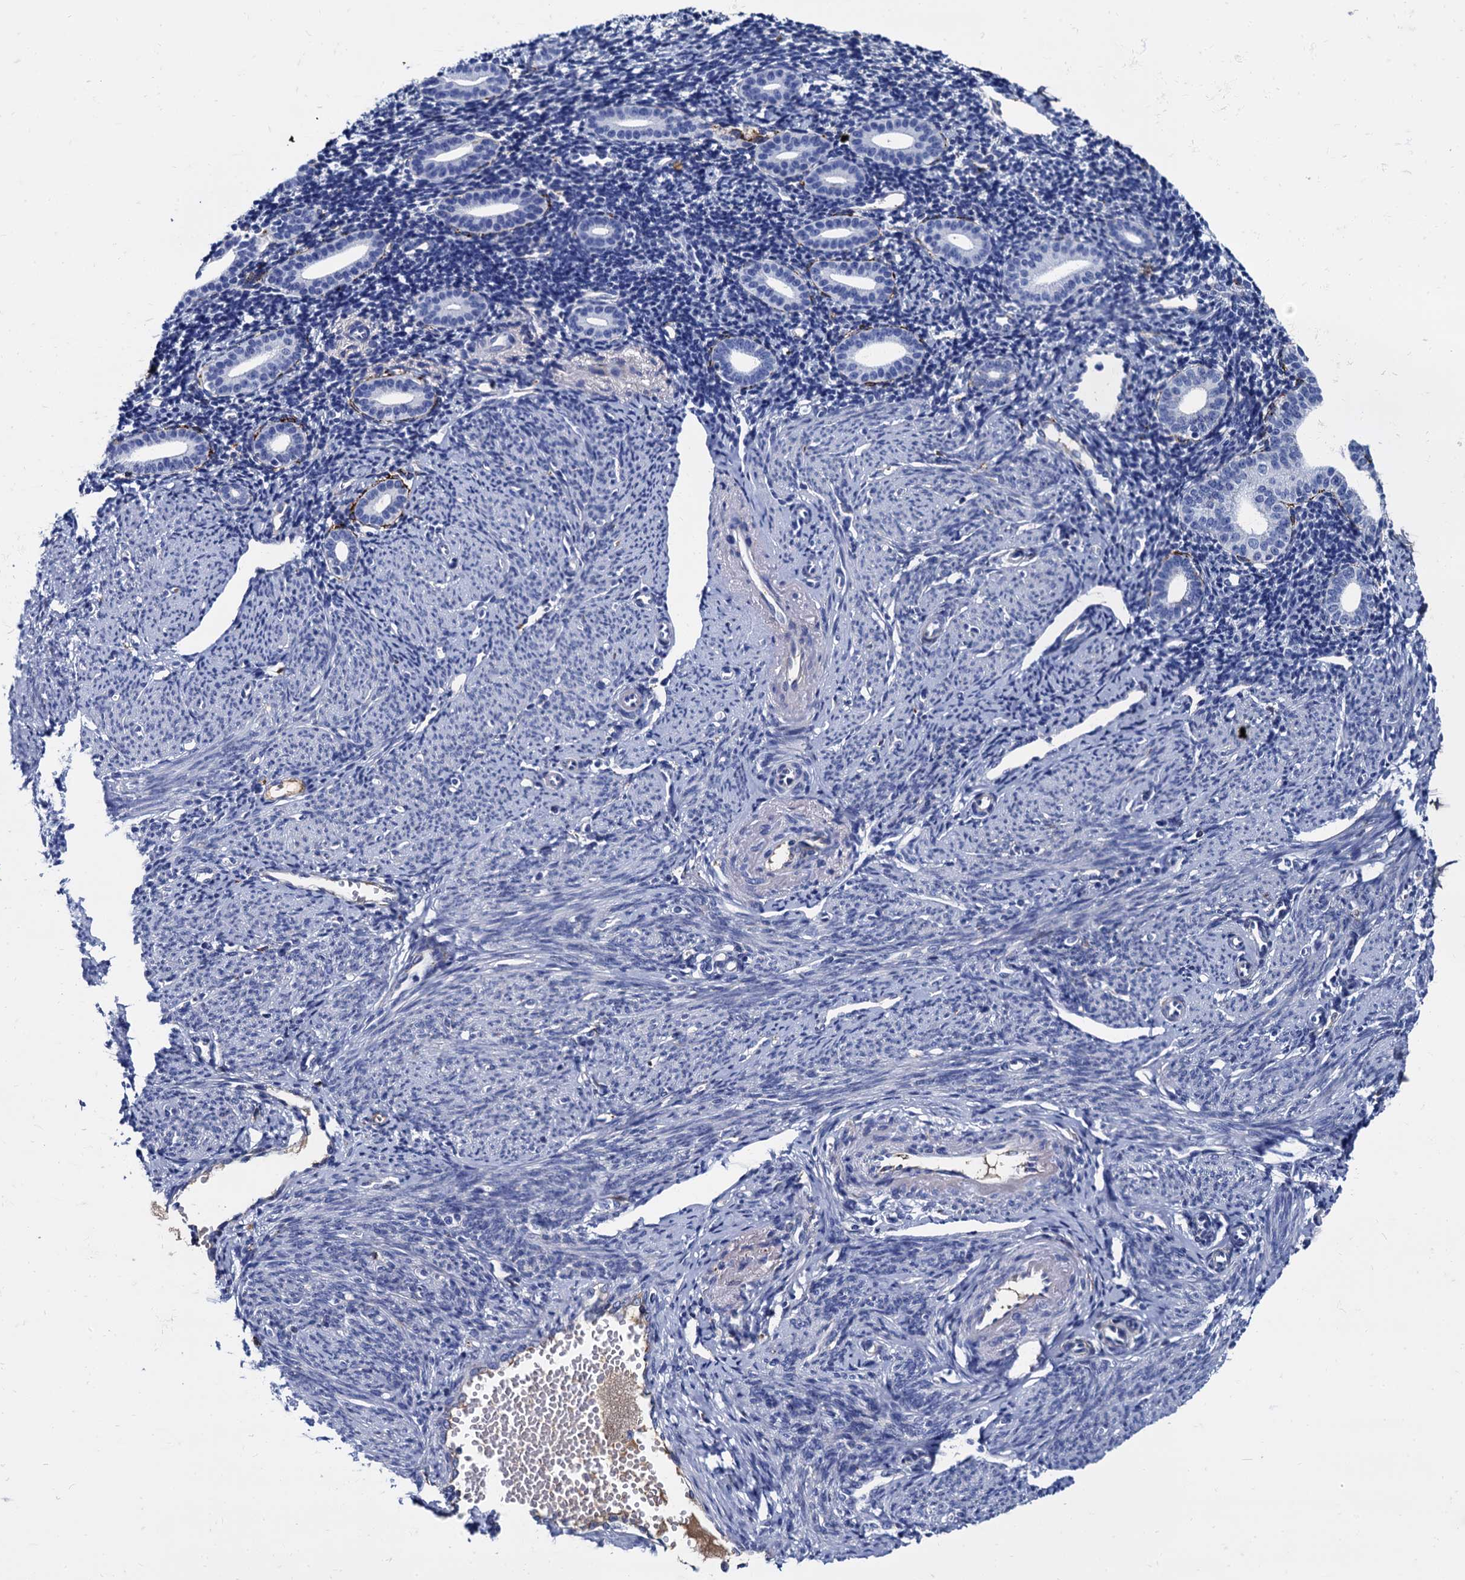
{"staining": {"intensity": "negative", "quantity": "none", "location": "none"}, "tissue": "endometrium", "cell_type": "Cells in endometrial stroma", "image_type": "normal", "snomed": [{"axis": "morphology", "description": "Normal tissue, NOS"}, {"axis": "topography", "description": "Endometrium"}], "caption": "The image shows no staining of cells in endometrial stroma in benign endometrium.", "gene": "APOD", "patient": {"sex": "female", "age": 56}}